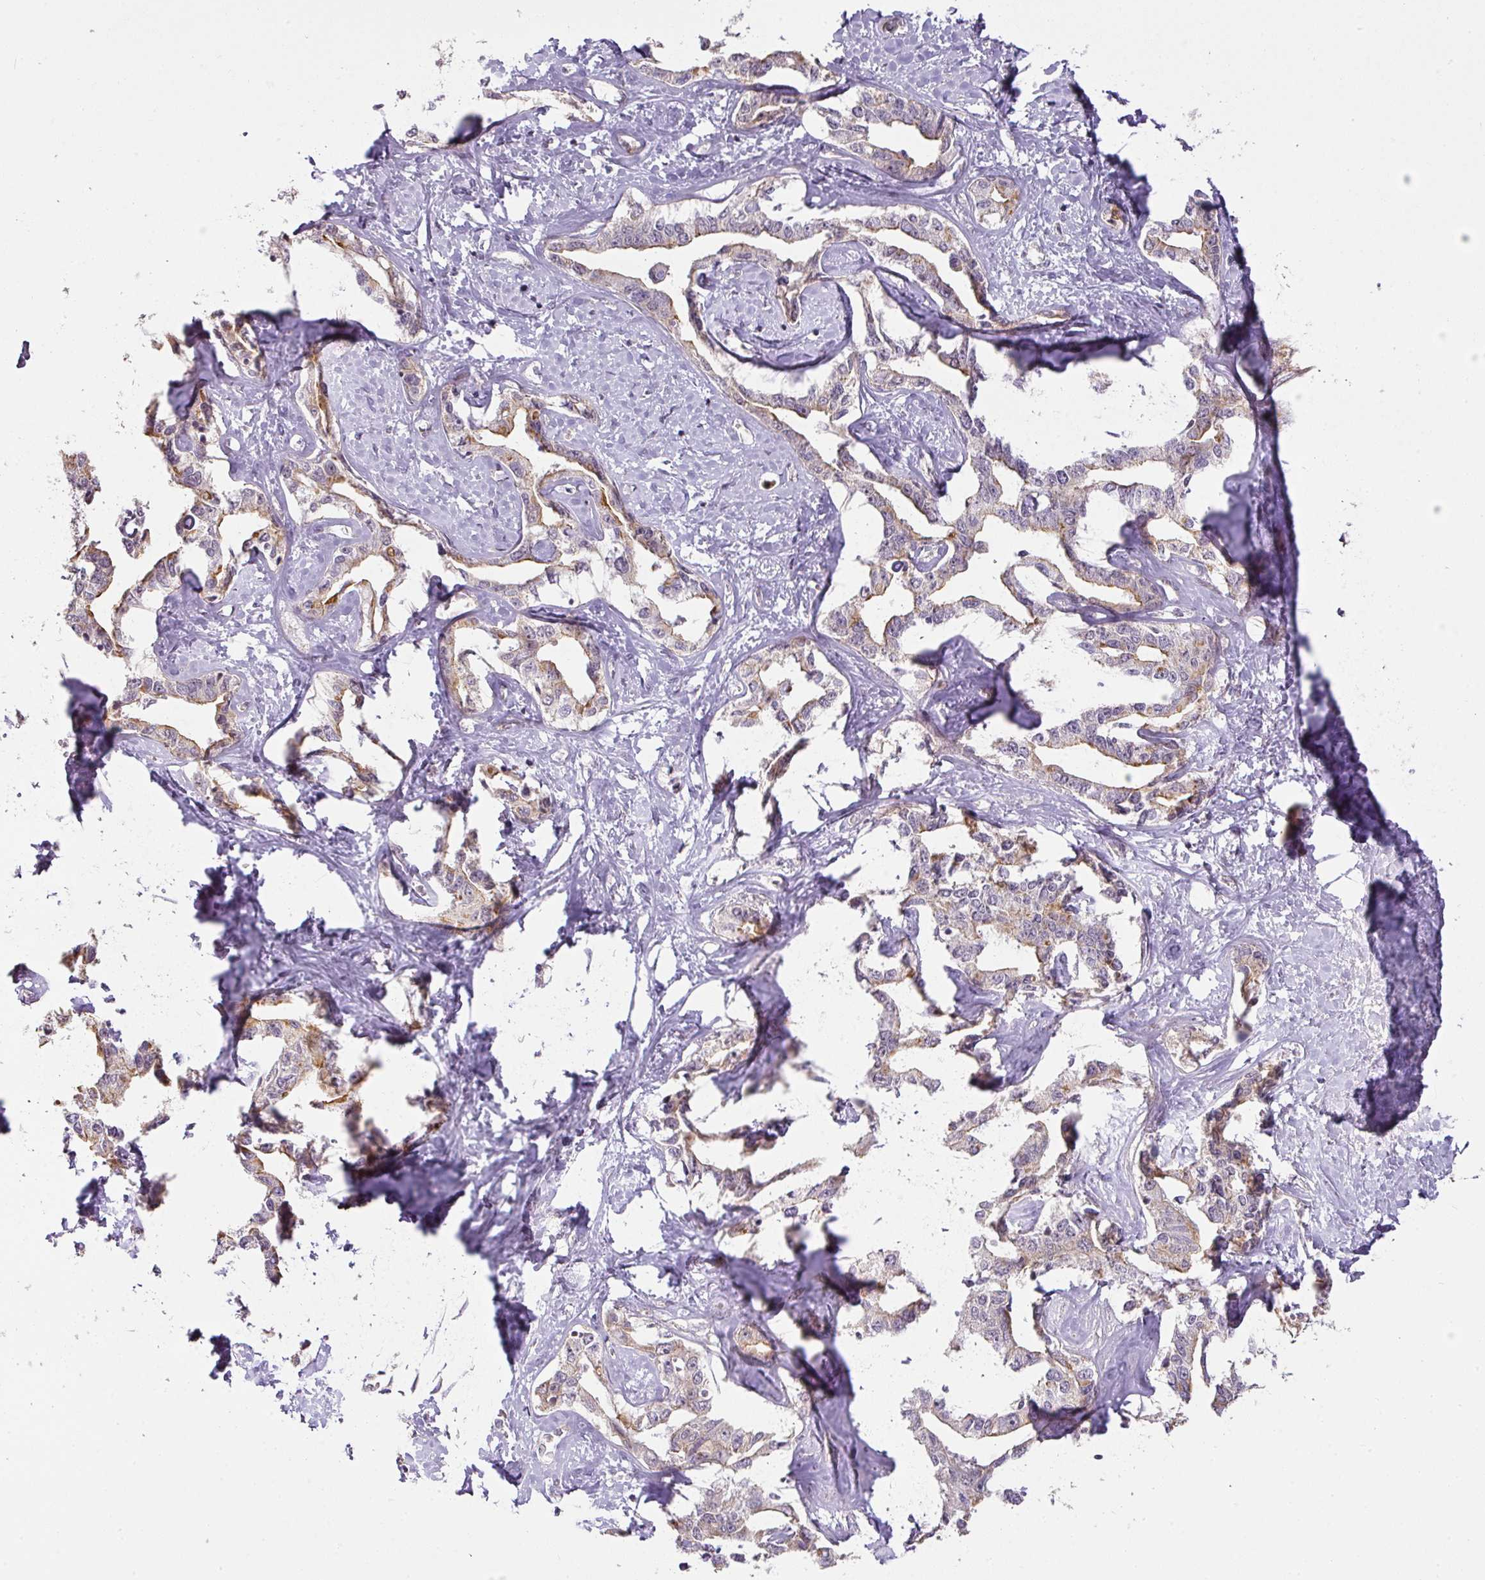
{"staining": {"intensity": "moderate", "quantity": ">75%", "location": "cytoplasmic/membranous"}, "tissue": "liver cancer", "cell_type": "Tumor cells", "image_type": "cancer", "snomed": [{"axis": "morphology", "description": "Cholangiocarcinoma"}, {"axis": "topography", "description": "Liver"}], "caption": "This is a photomicrograph of IHC staining of liver cancer, which shows moderate positivity in the cytoplasmic/membranous of tumor cells.", "gene": "MYOM2", "patient": {"sex": "male", "age": 59}}